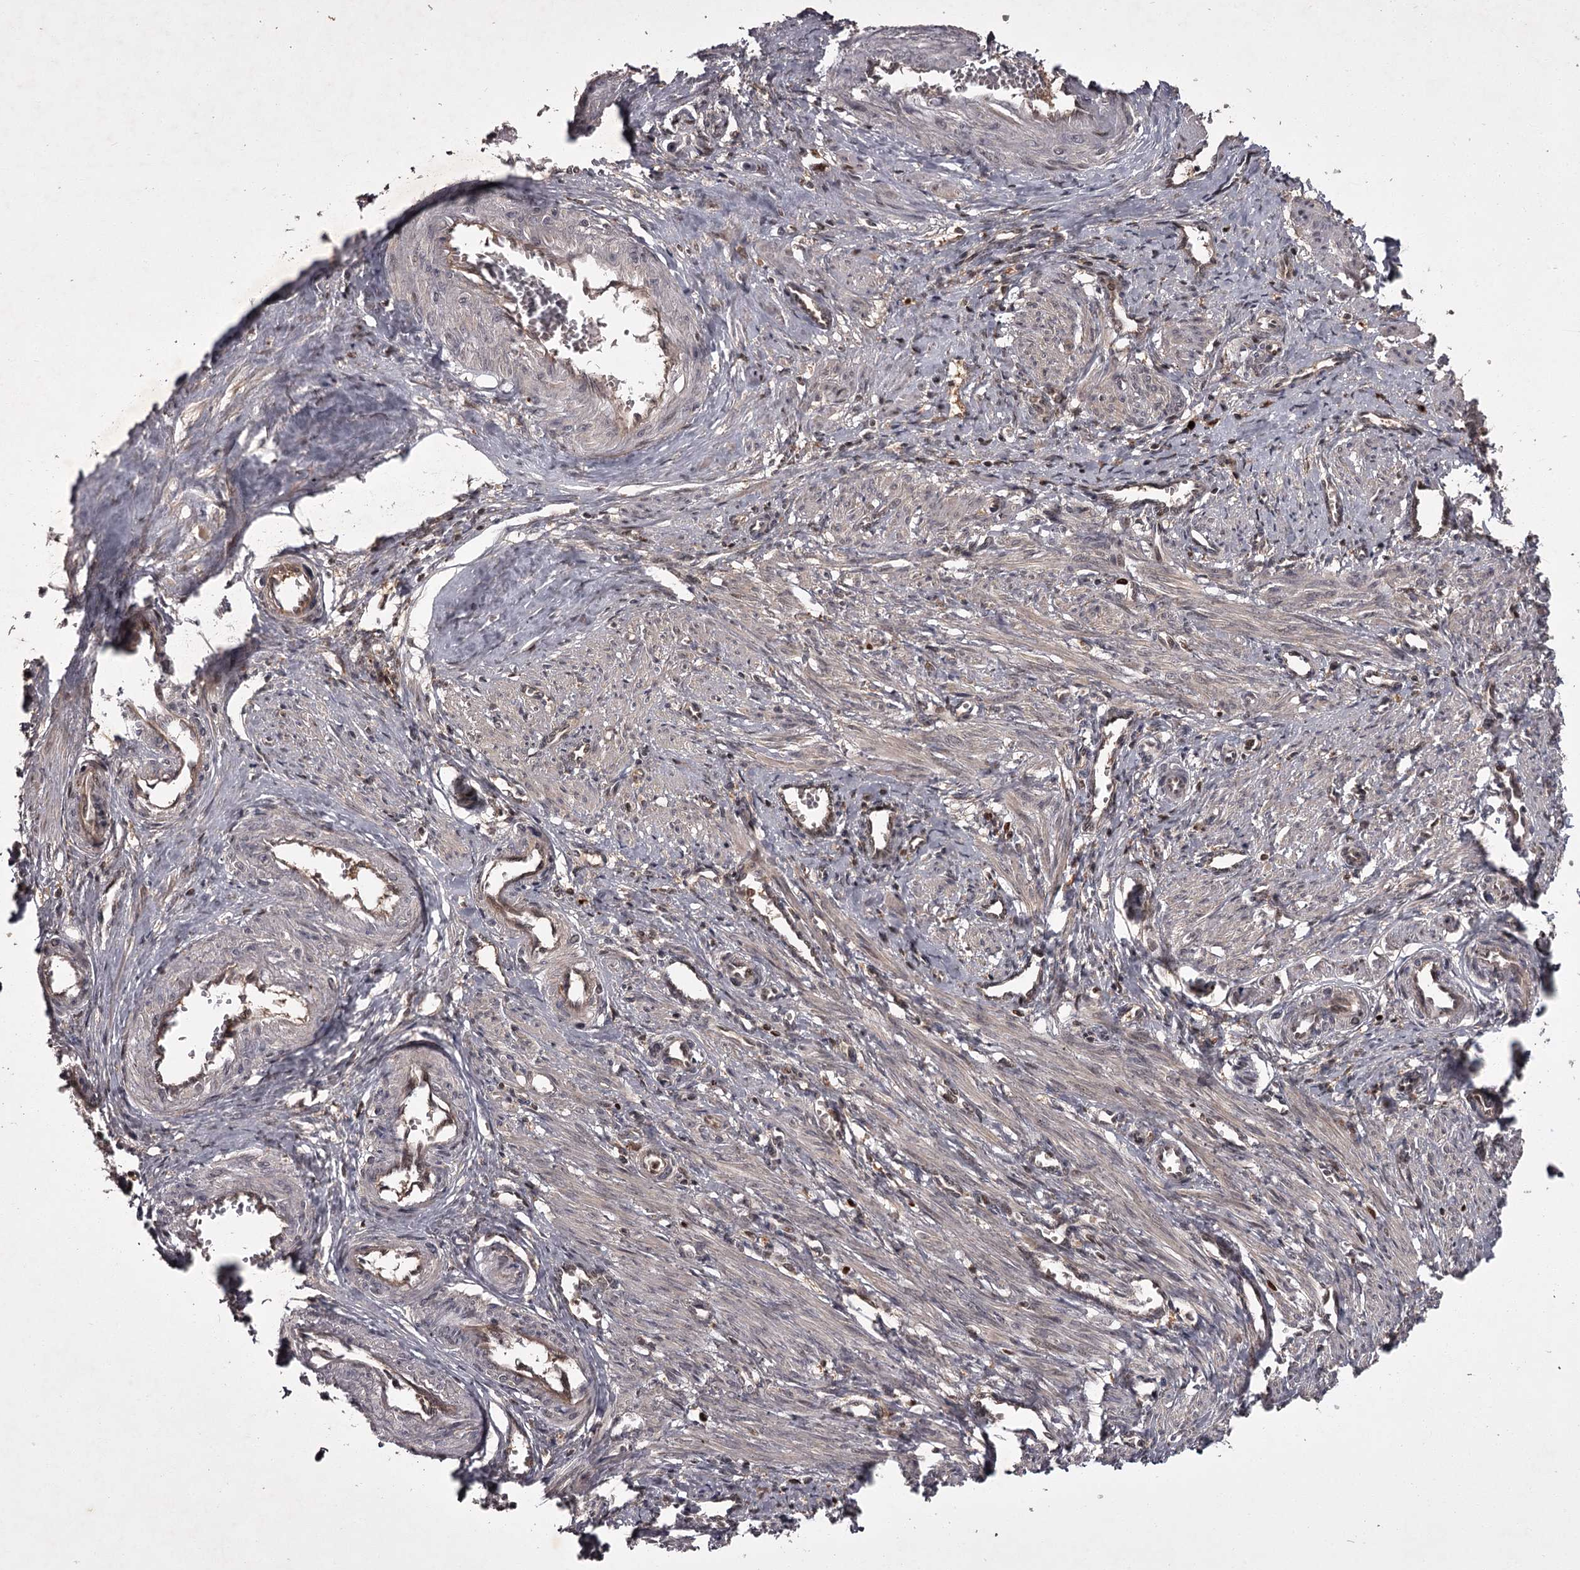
{"staining": {"intensity": "moderate", "quantity": "25%-75%", "location": "cytoplasmic/membranous,nuclear"}, "tissue": "smooth muscle", "cell_type": "Smooth muscle cells", "image_type": "normal", "snomed": [{"axis": "morphology", "description": "Normal tissue, NOS"}, {"axis": "topography", "description": "Endometrium"}], "caption": "Protein staining reveals moderate cytoplasmic/membranous,nuclear staining in approximately 25%-75% of smooth muscle cells in benign smooth muscle. (DAB = brown stain, brightfield microscopy at high magnification).", "gene": "TBC1D23", "patient": {"sex": "female", "age": 33}}